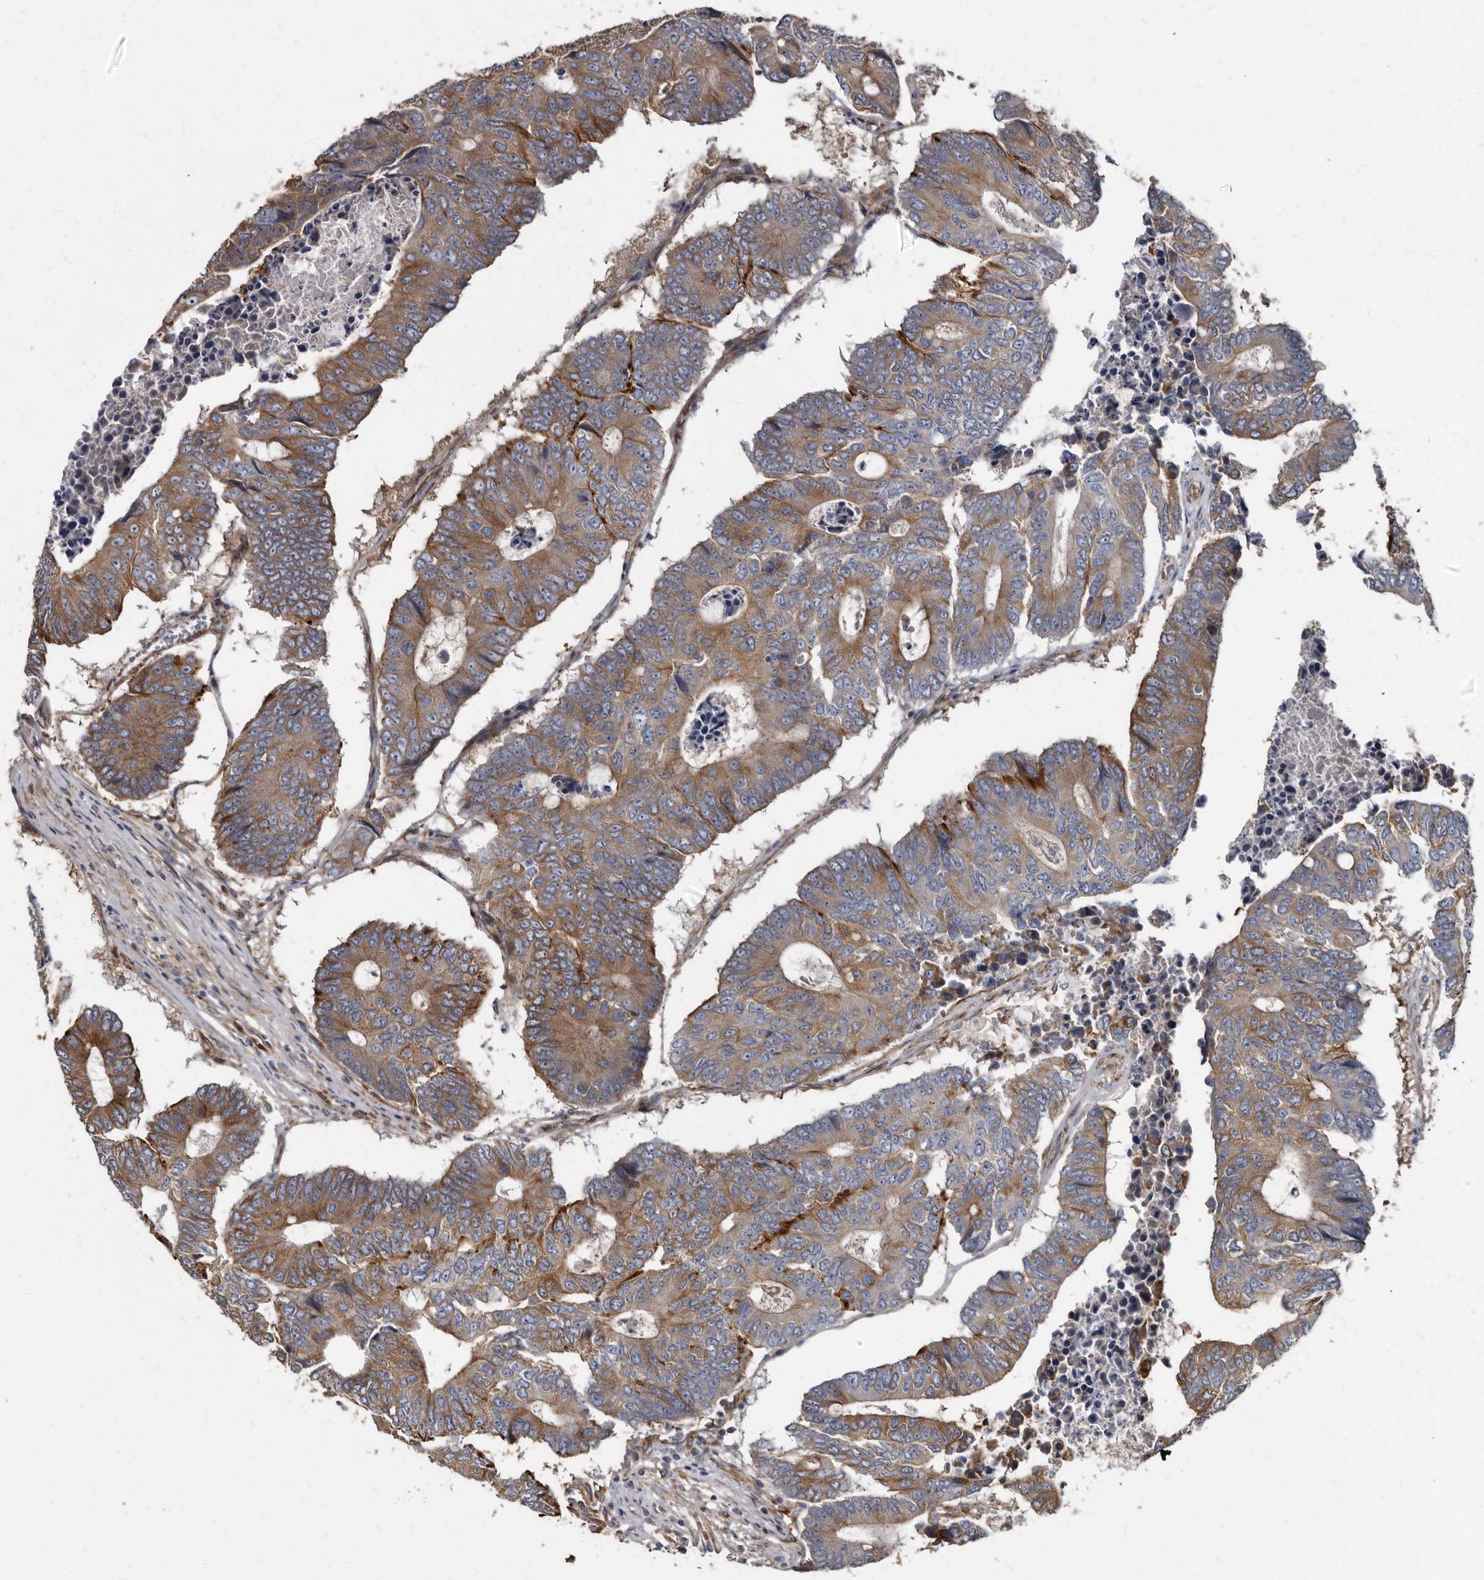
{"staining": {"intensity": "moderate", "quantity": ">75%", "location": "cytoplasmic/membranous"}, "tissue": "colorectal cancer", "cell_type": "Tumor cells", "image_type": "cancer", "snomed": [{"axis": "morphology", "description": "Adenocarcinoma, NOS"}, {"axis": "topography", "description": "Colon"}], "caption": "Immunohistochemistry (IHC) (DAB (3,3'-diaminobenzidine)) staining of colorectal cancer displays moderate cytoplasmic/membranous protein expression in approximately >75% of tumor cells. The protein of interest is shown in brown color, while the nuclei are stained blue.", "gene": "KCTD20", "patient": {"sex": "male", "age": 87}}